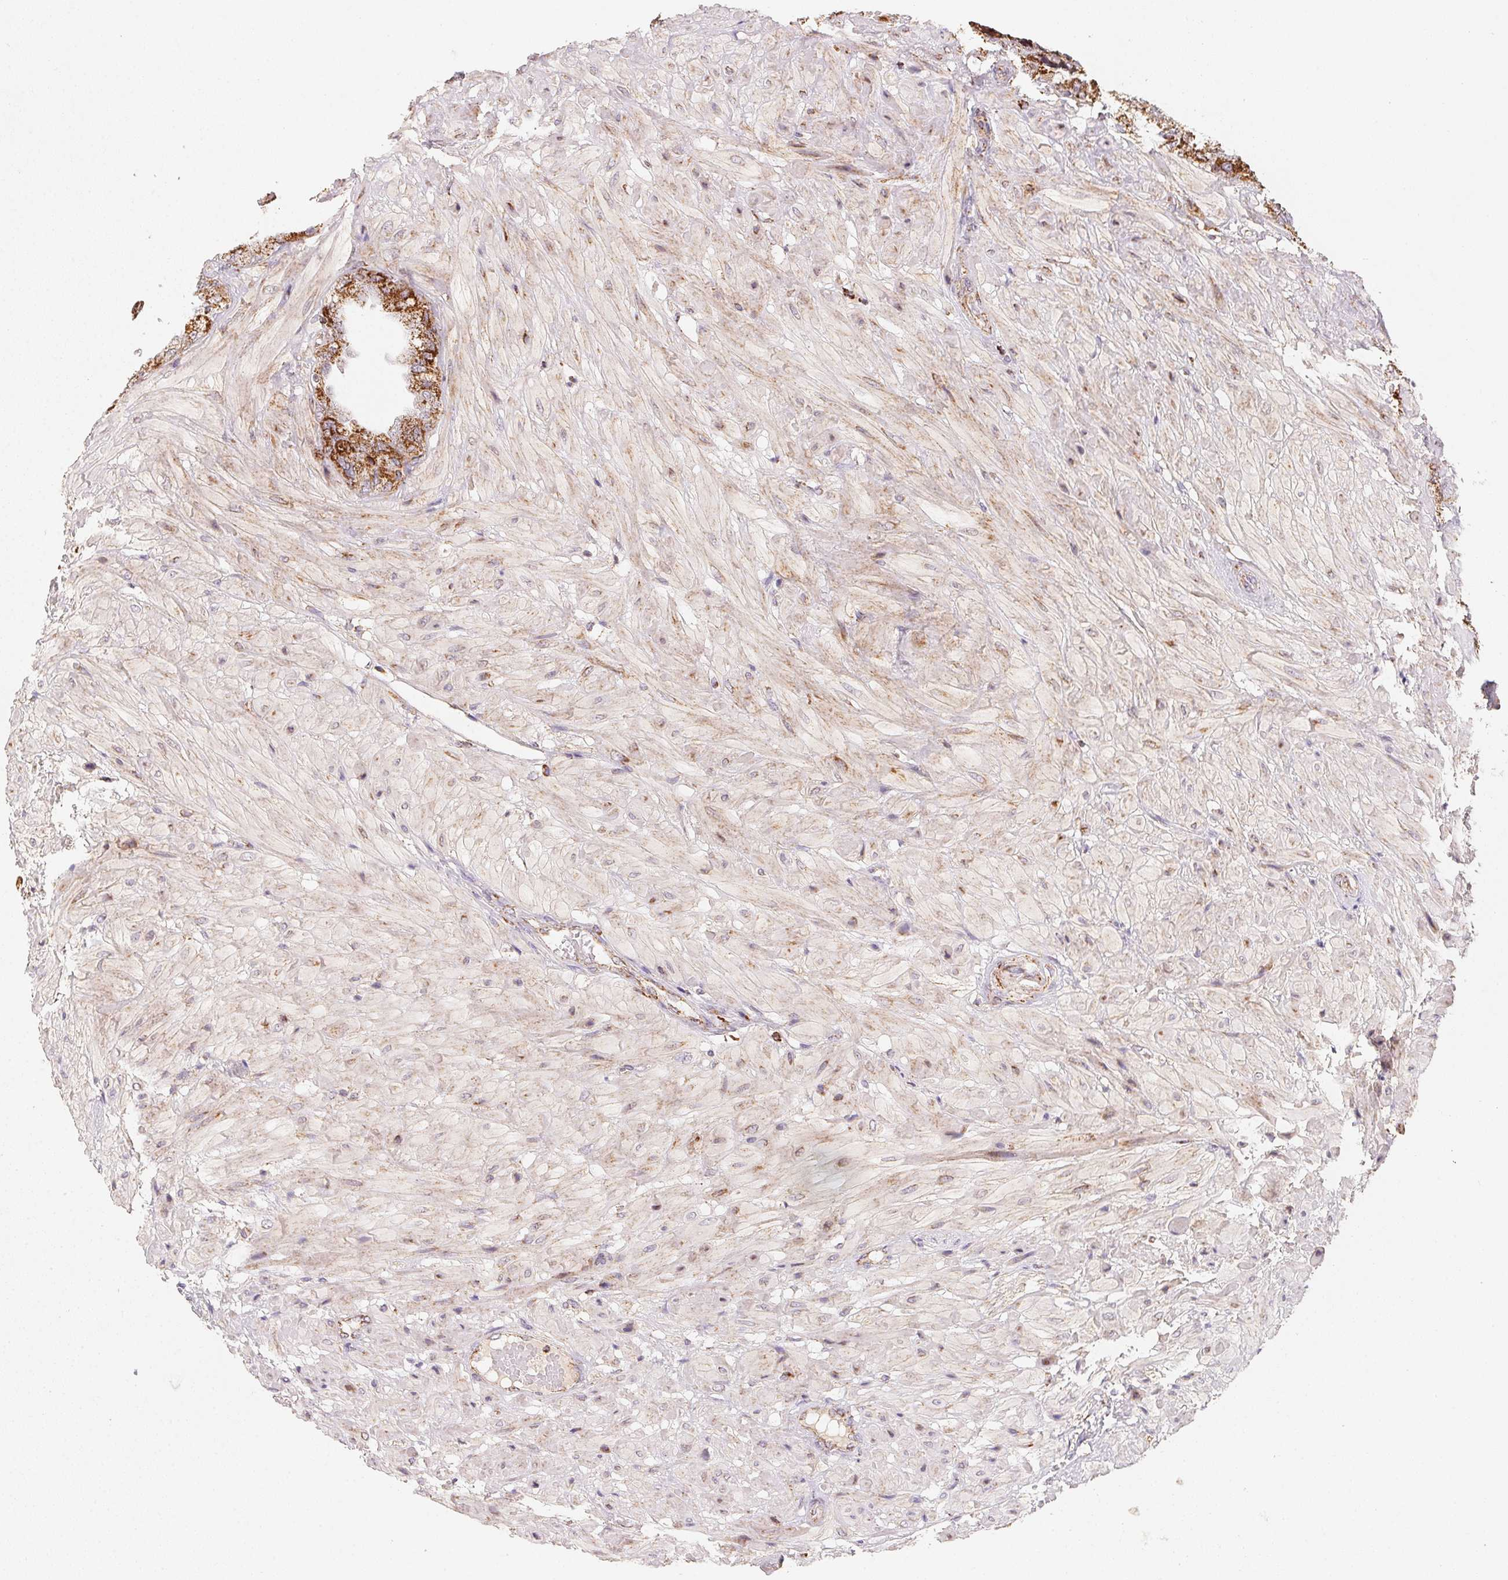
{"staining": {"intensity": "strong", "quantity": ">75%", "location": "cytoplasmic/membranous"}, "tissue": "seminal vesicle", "cell_type": "Glandular cells", "image_type": "normal", "snomed": [{"axis": "morphology", "description": "Normal tissue, NOS"}, {"axis": "topography", "description": "Seminal veicle"}], "caption": "Seminal vesicle stained for a protein (brown) exhibits strong cytoplasmic/membranous positive positivity in about >75% of glandular cells.", "gene": "NDUFS6", "patient": {"sex": "male", "age": 55}}